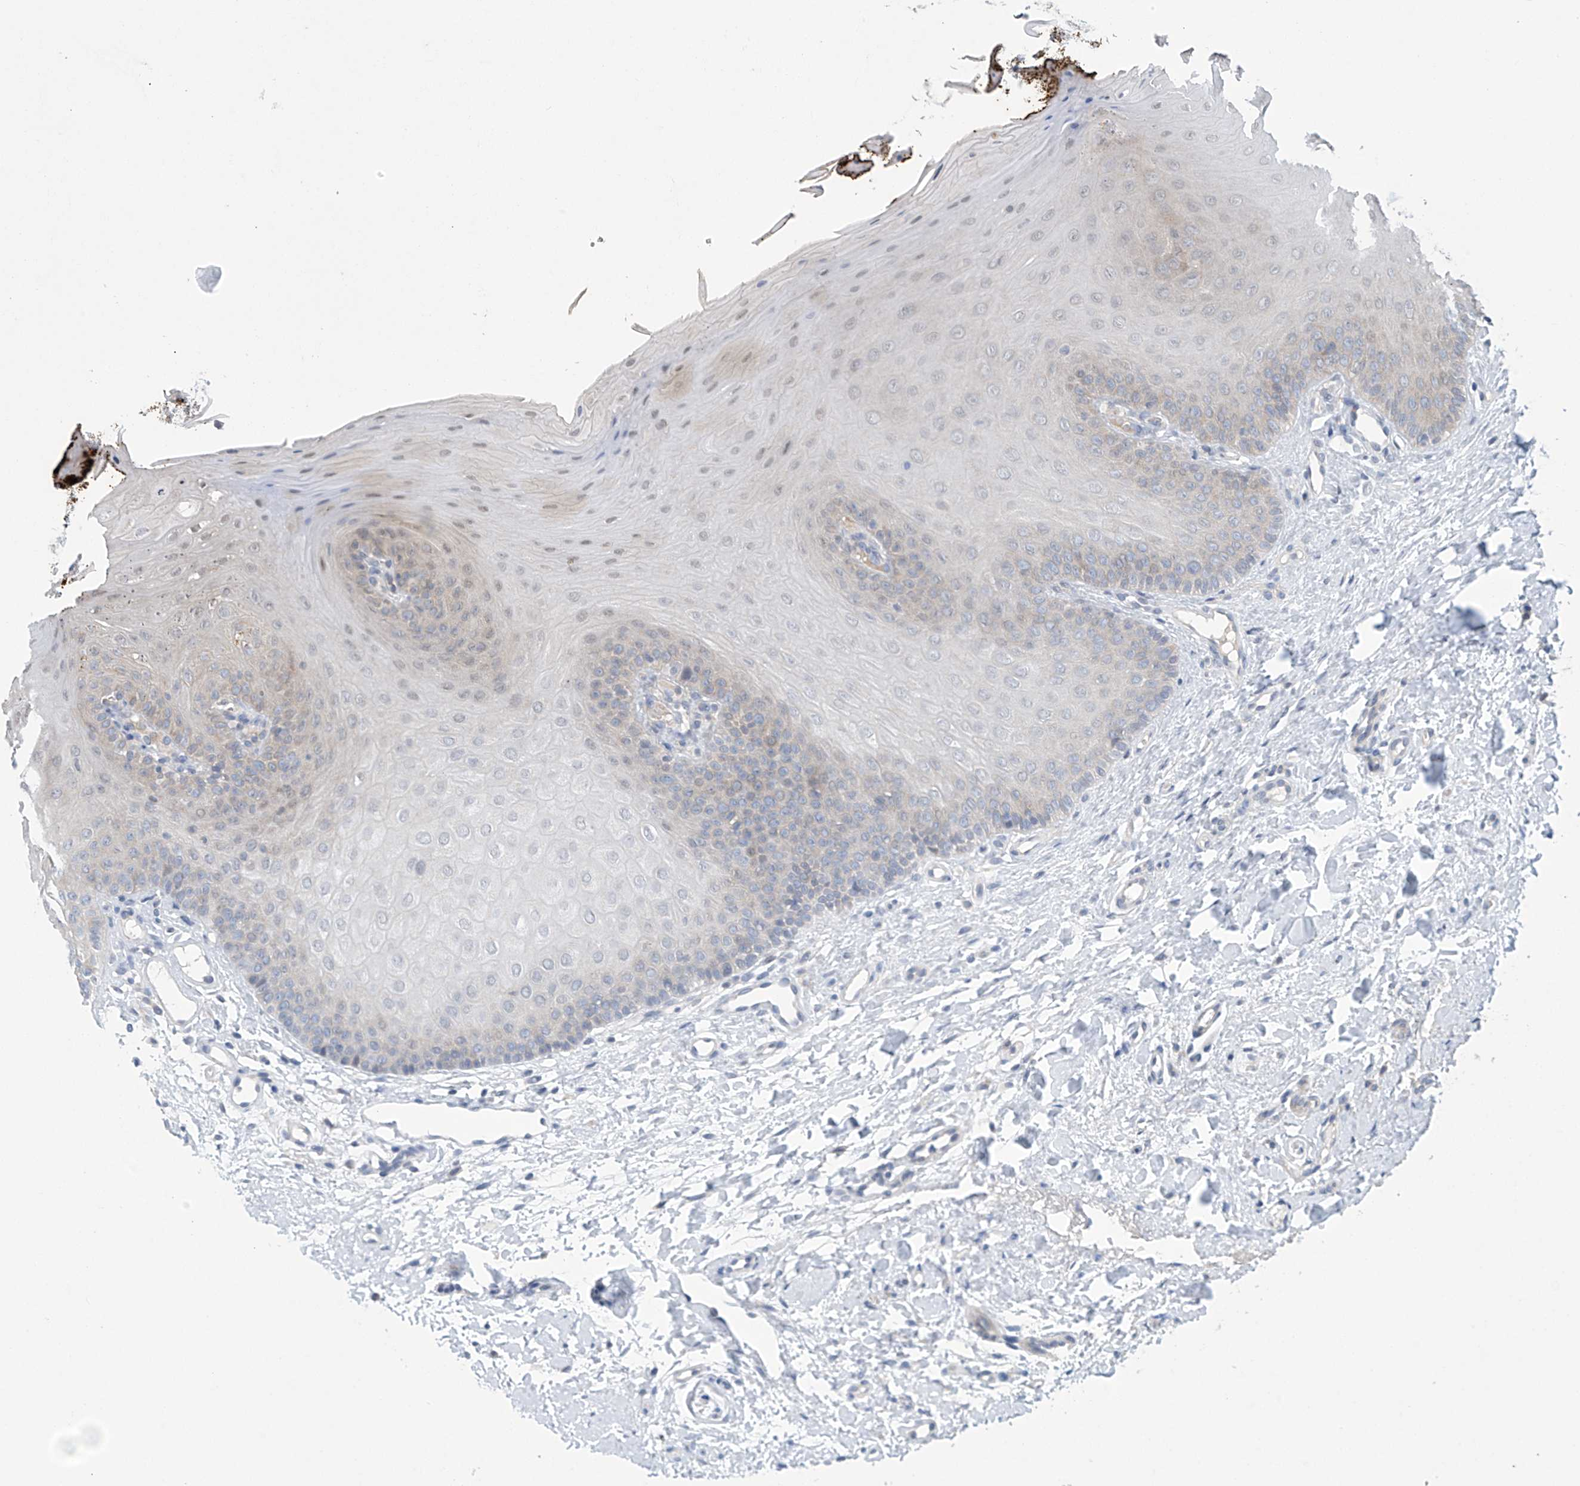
{"staining": {"intensity": "weak", "quantity": "25%-75%", "location": "cytoplasmic/membranous,nuclear"}, "tissue": "oral mucosa", "cell_type": "Squamous epithelial cells", "image_type": "normal", "snomed": [{"axis": "morphology", "description": "Normal tissue, NOS"}, {"axis": "topography", "description": "Oral tissue"}], "caption": "Brown immunohistochemical staining in benign oral mucosa reveals weak cytoplasmic/membranous,nuclear positivity in about 25%-75% of squamous epithelial cells. (Brightfield microscopy of DAB IHC at high magnification).", "gene": "ABHD13", "patient": {"sex": "female", "age": 68}}